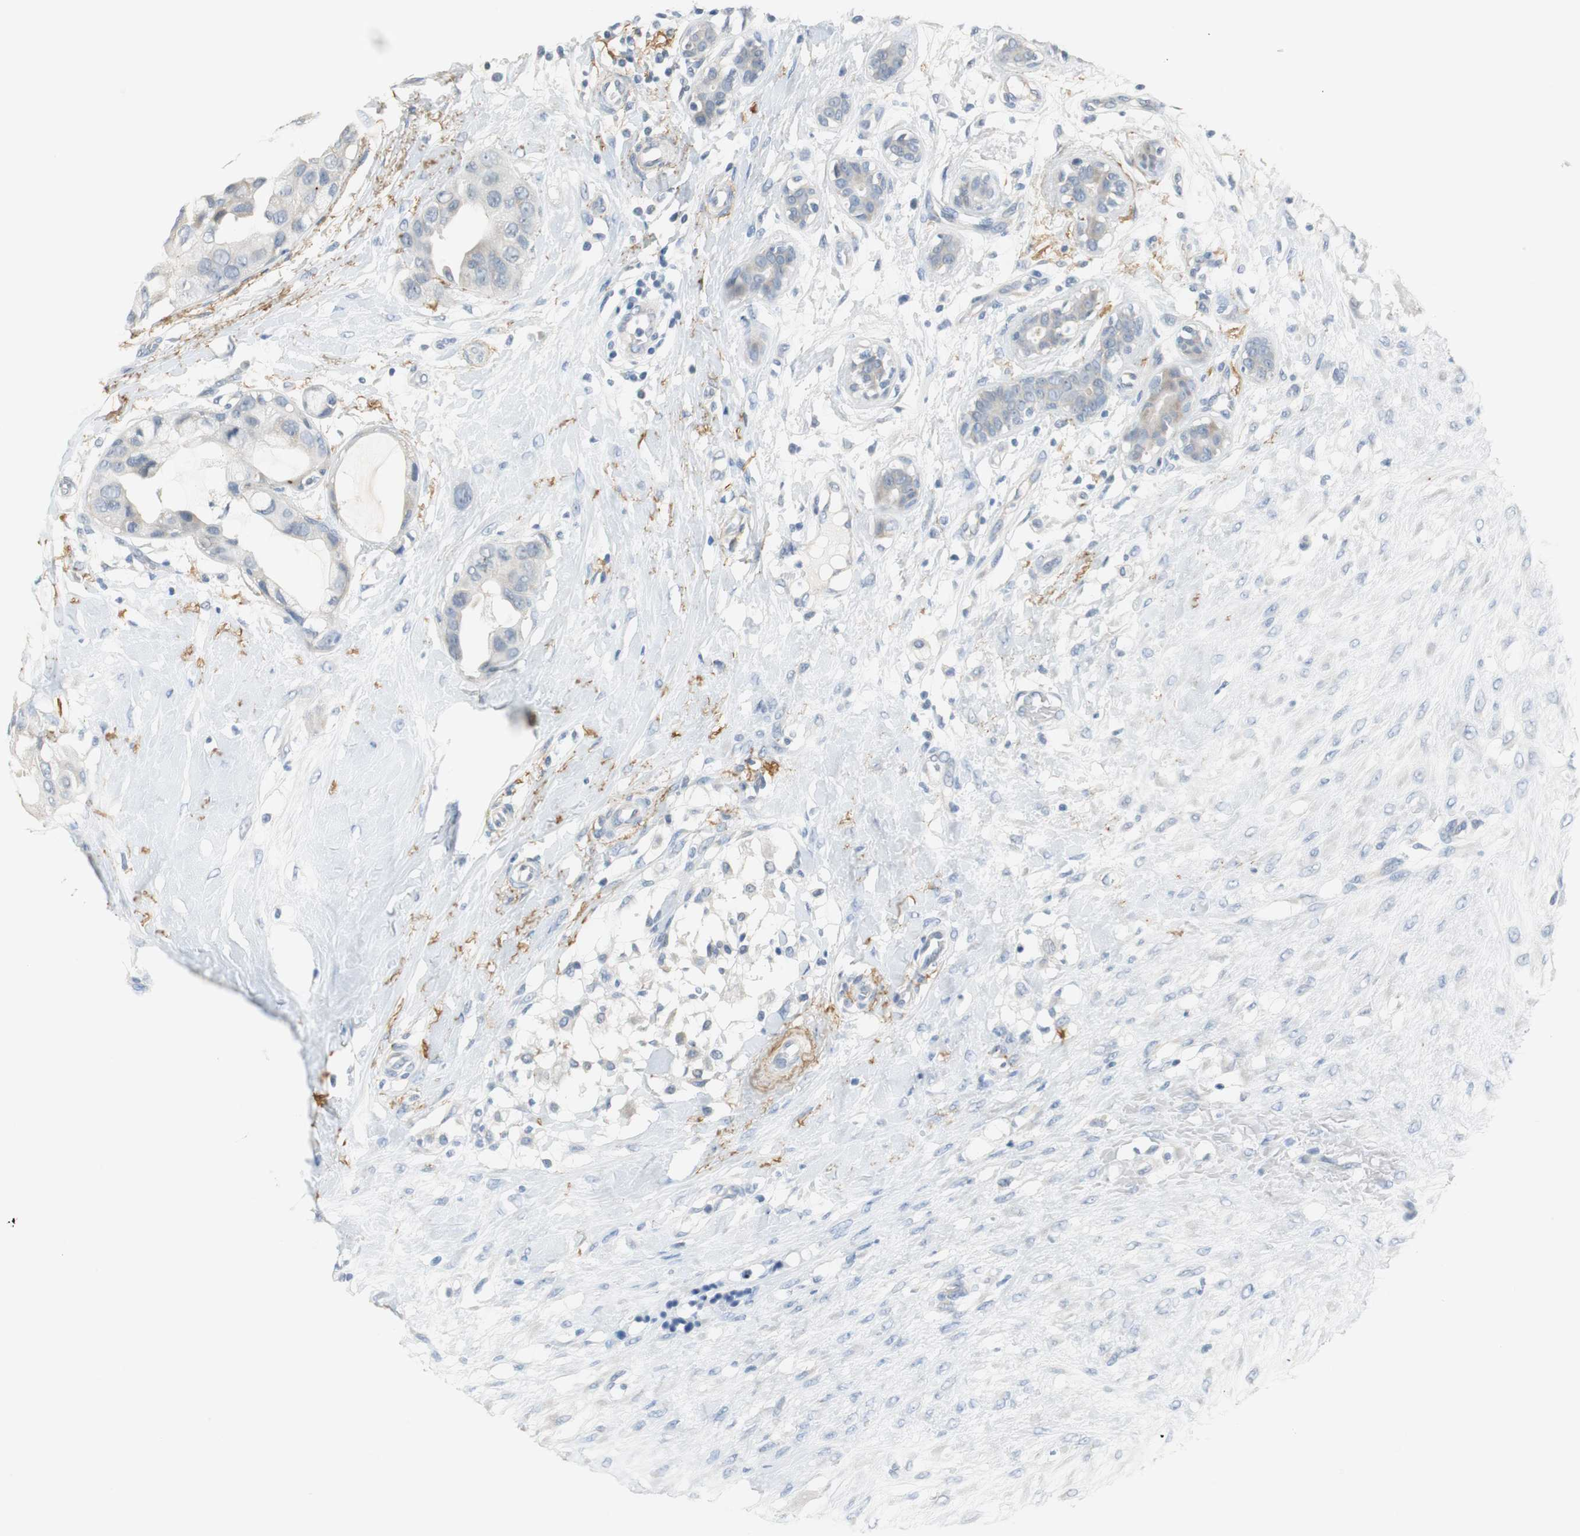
{"staining": {"intensity": "weak", "quantity": "<25%", "location": "cytoplasmic/membranous"}, "tissue": "breast cancer", "cell_type": "Tumor cells", "image_type": "cancer", "snomed": [{"axis": "morphology", "description": "Duct carcinoma"}, {"axis": "topography", "description": "Breast"}], "caption": "Protein analysis of breast cancer (intraductal carcinoma) exhibits no significant staining in tumor cells.", "gene": "MUC7", "patient": {"sex": "female", "age": 40}}